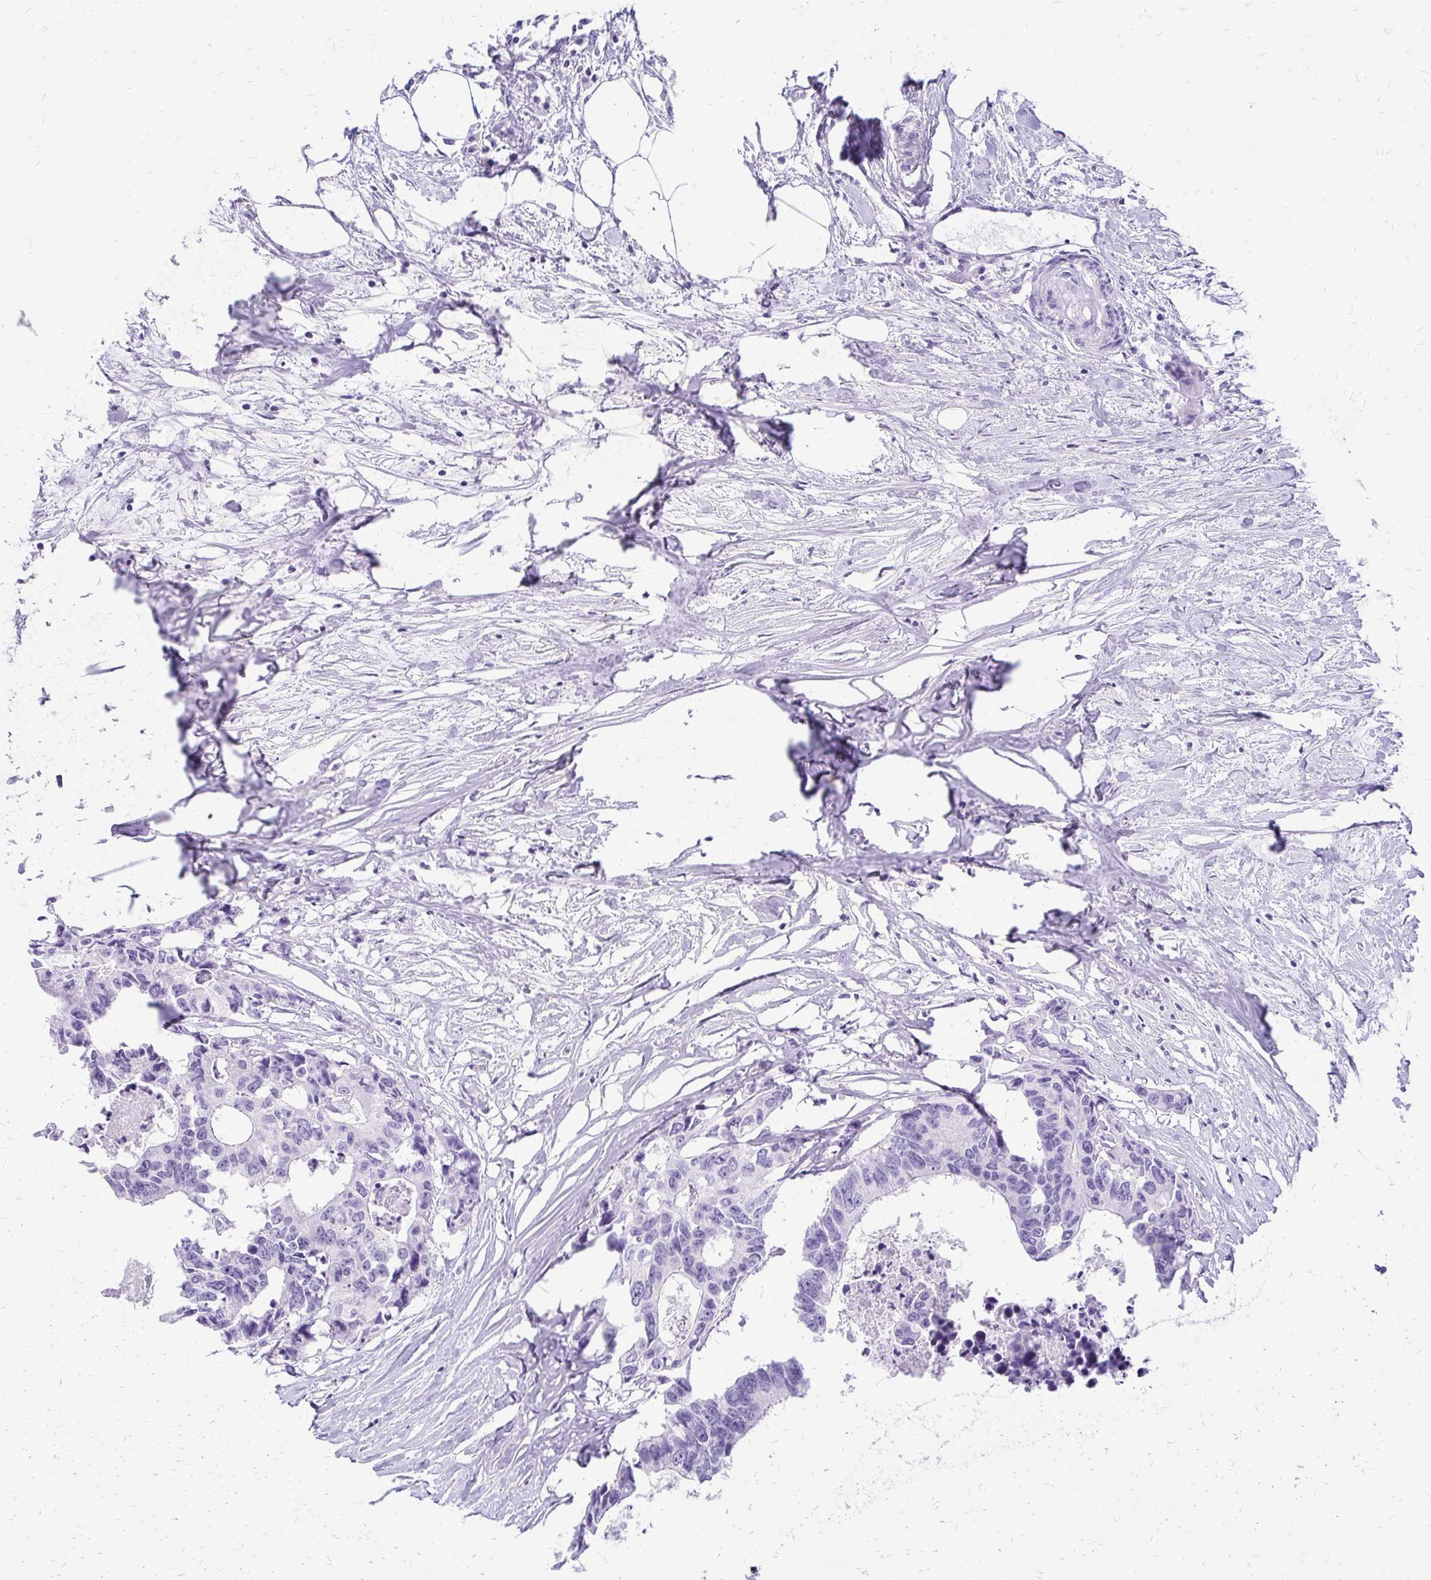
{"staining": {"intensity": "negative", "quantity": "none", "location": "none"}, "tissue": "colorectal cancer", "cell_type": "Tumor cells", "image_type": "cancer", "snomed": [{"axis": "morphology", "description": "Adenocarcinoma, NOS"}, {"axis": "topography", "description": "Rectum"}], "caption": "High power microscopy micrograph of an immunohistochemistry micrograph of colorectal cancer (adenocarcinoma), revealing no significant positivity in tumor cells.", "gene": "SLC32A1", "patient": {"sex": "male", "age": 57}}